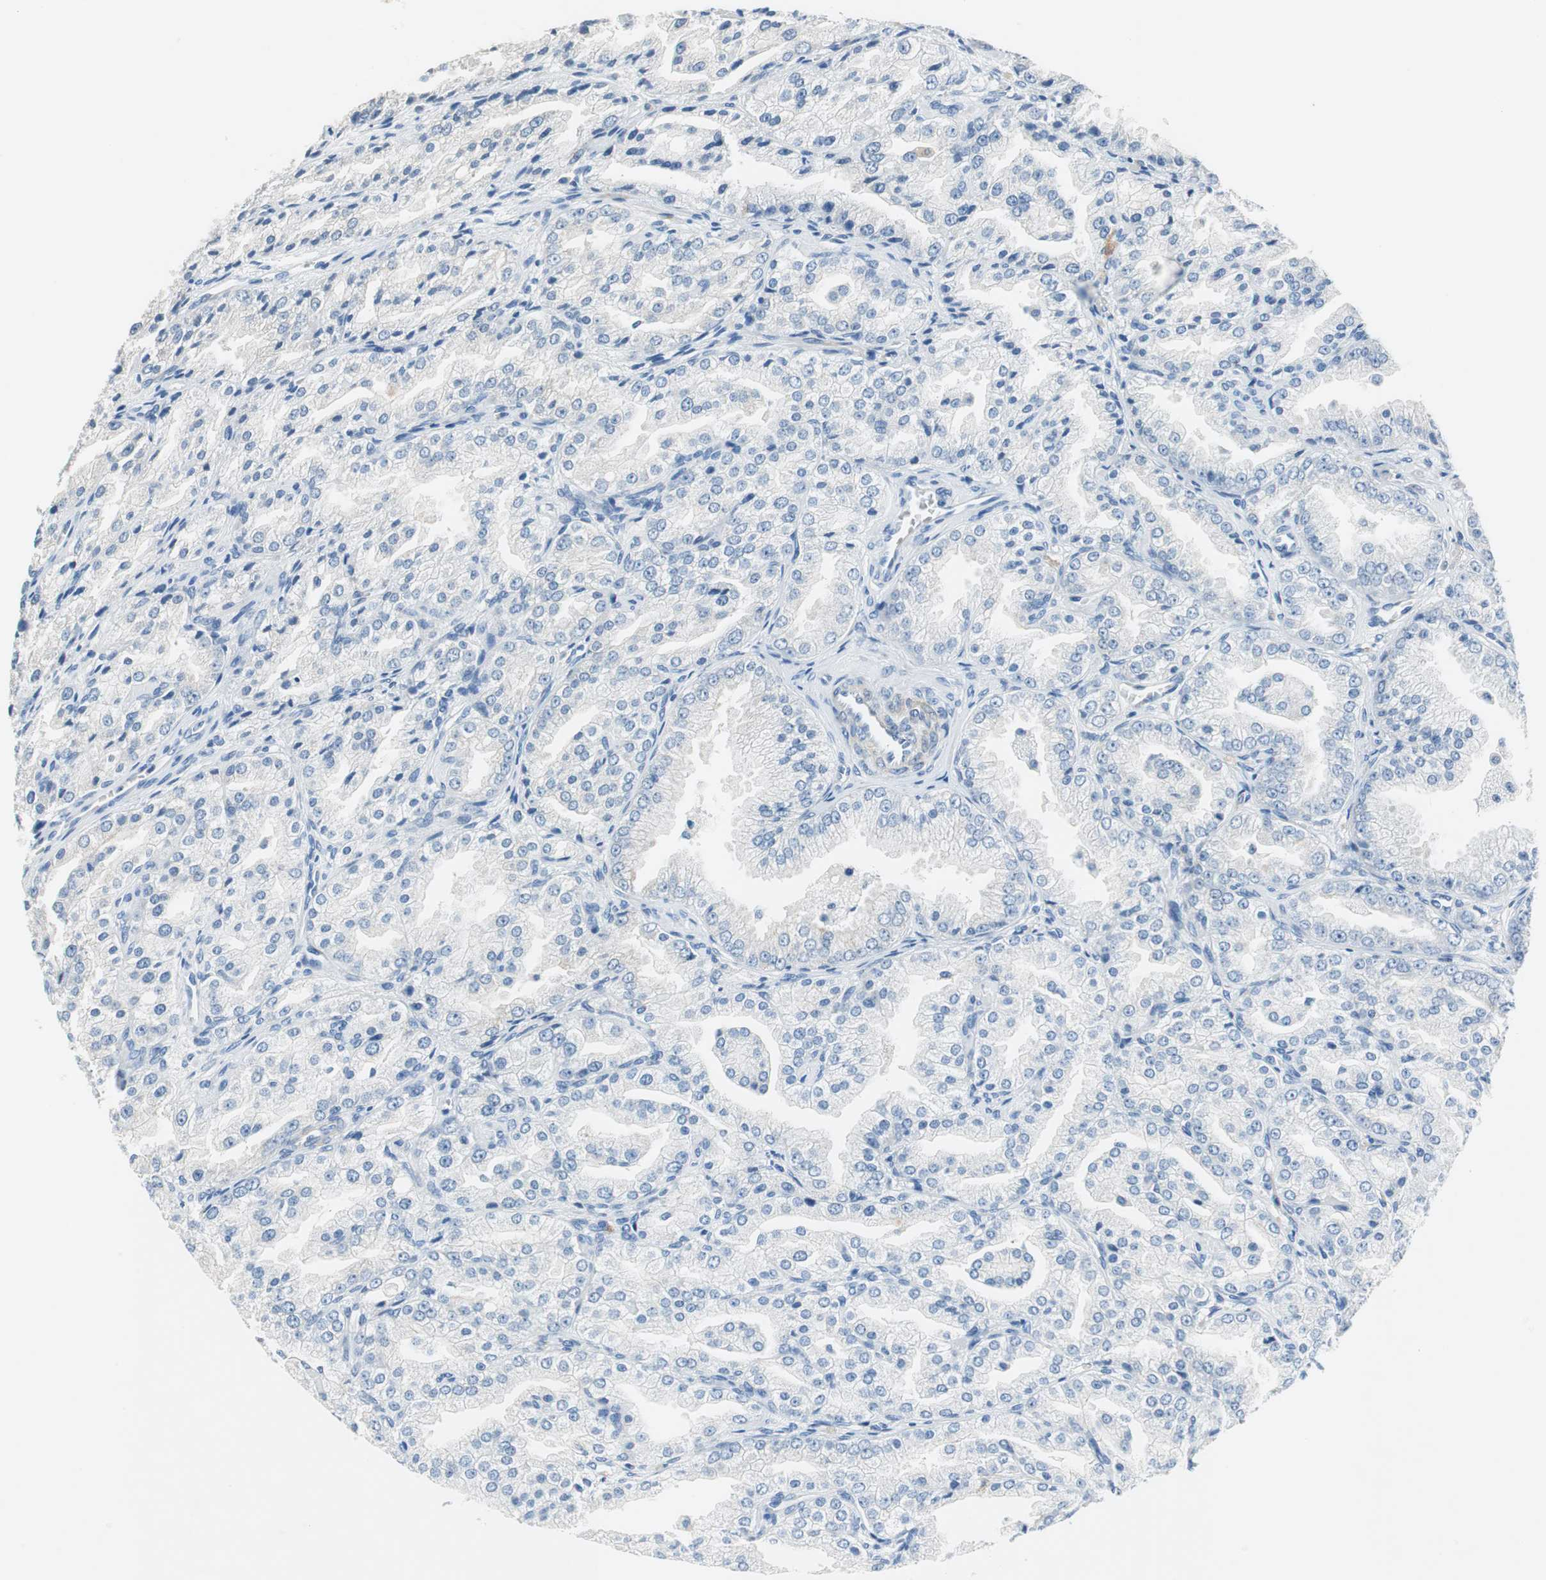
{"staining": {"intensity": "negative", "quantity": "none", "location": "none"}, "tissue": "prostate cancer", "cell_type": "Tumor cells", "image_type": "cancer", "snomed": [{"axis": "morphology", "description": "Adenocarcinoma, High grade"}, {"axis": "topography", "description": "Prostate"}], "caption": "The photomicrograph exhibits no staining of tumor cells in prostate cancer. The staining was performed using DAB (3,3'-diaminobenzidine) to visualize the protein expression in brown, while the nuclei were stained in blue with hematoxylin (Magnification: 20x).", "gene": "FADS2", "patient": {"sex": "male", "age": 61}}